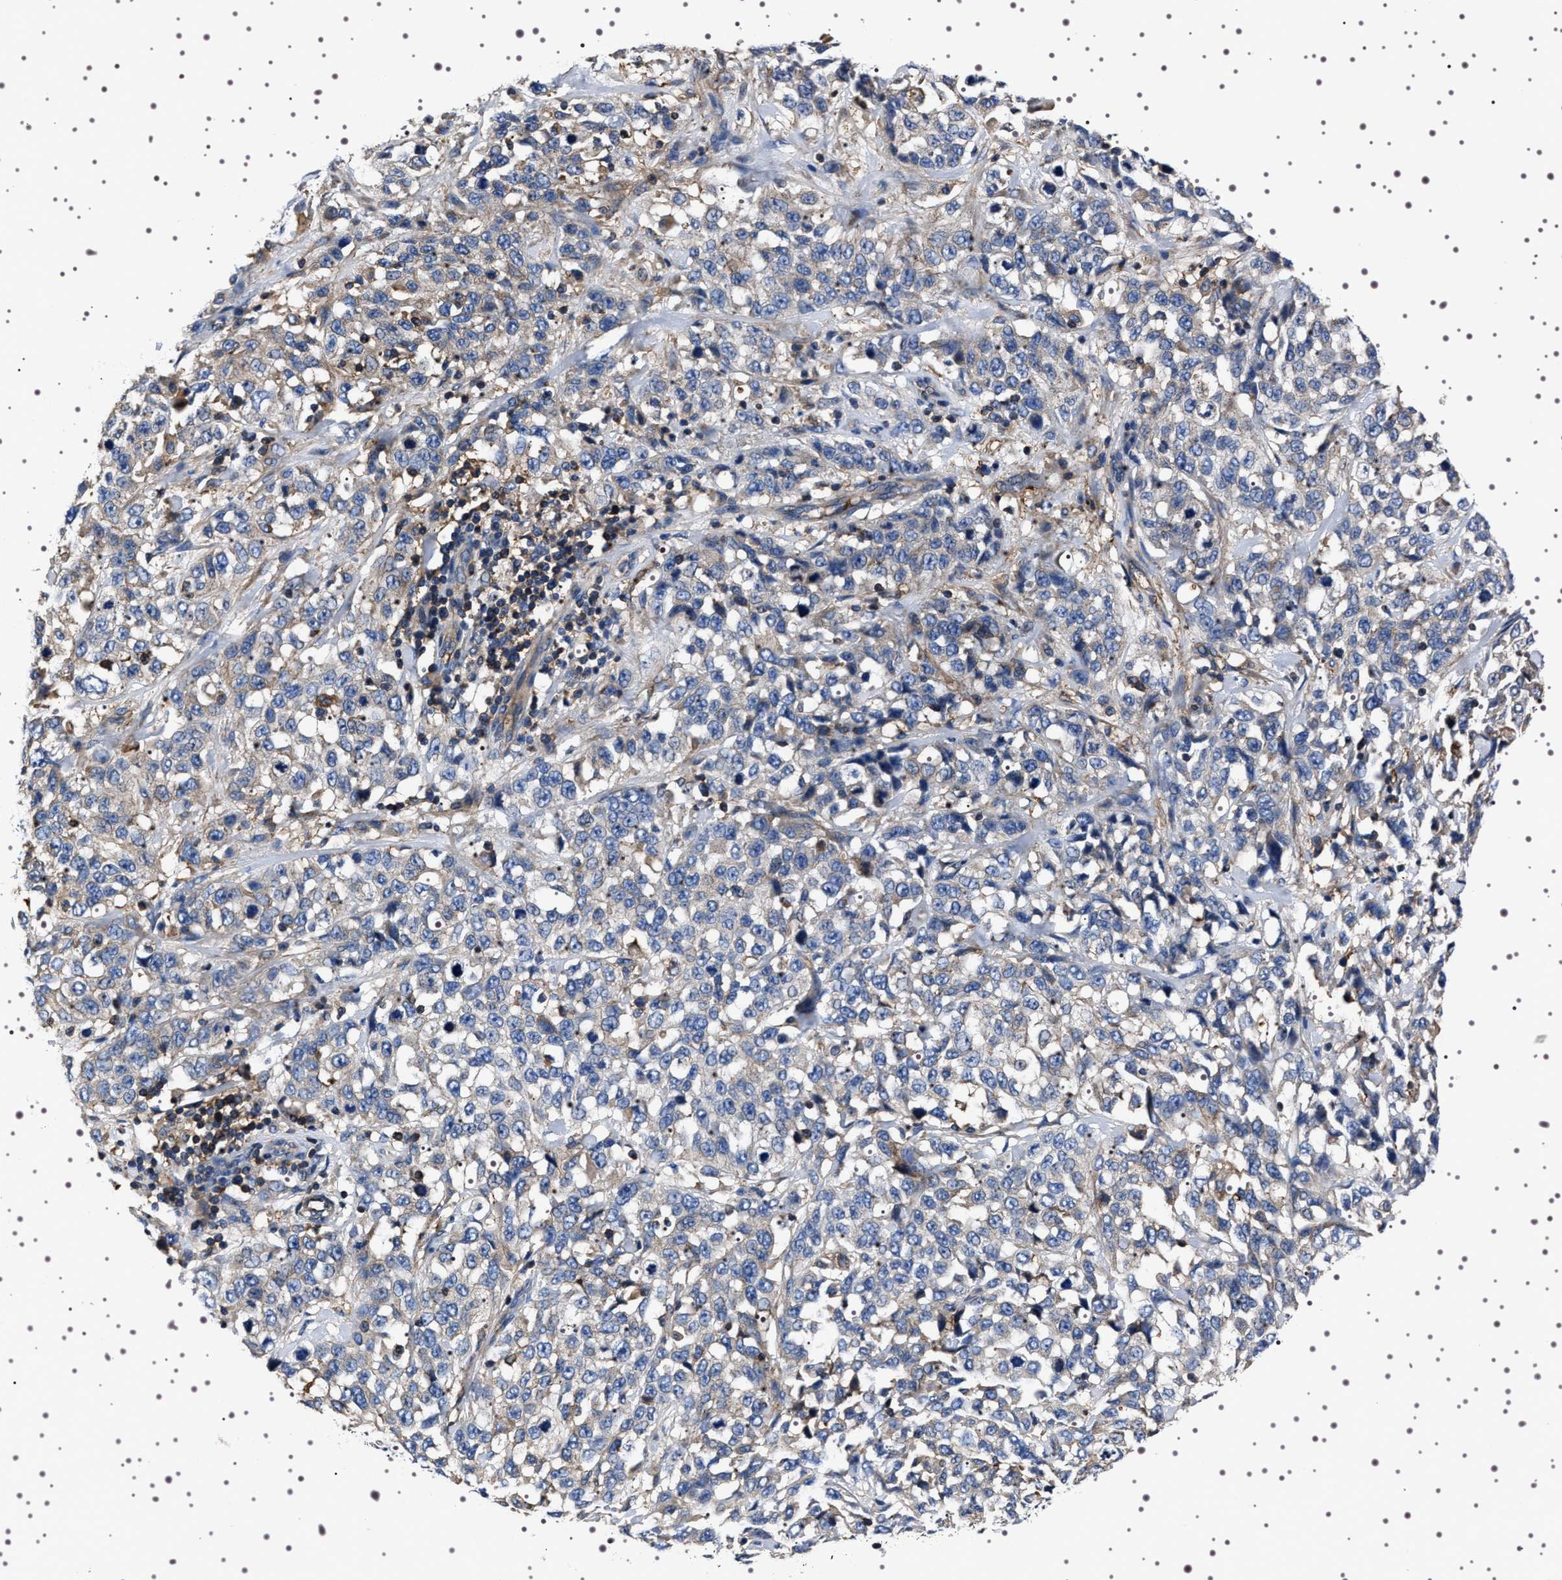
{"staining": {"intensity": "negative", "quantity": "none", "location": "none"}, "tissue": "stomach cancer", "cell_type": "Tumor cells", "image_type": "cancer", "snomed": [{"axis": "morphology", "description": "Normal tissue, NOS"}, {"axis": "morphology", "description": "Adenocarcinoma, NOS"}, {"axis": "topography", "description": "Stomach"}], "caption": "Human stomach adenocarcinoma stained for a protein using immunohistochemistry displays no expression in tumor cells.", "gene": "WDR1", "patient": {"sex": "male", "age": 48}}